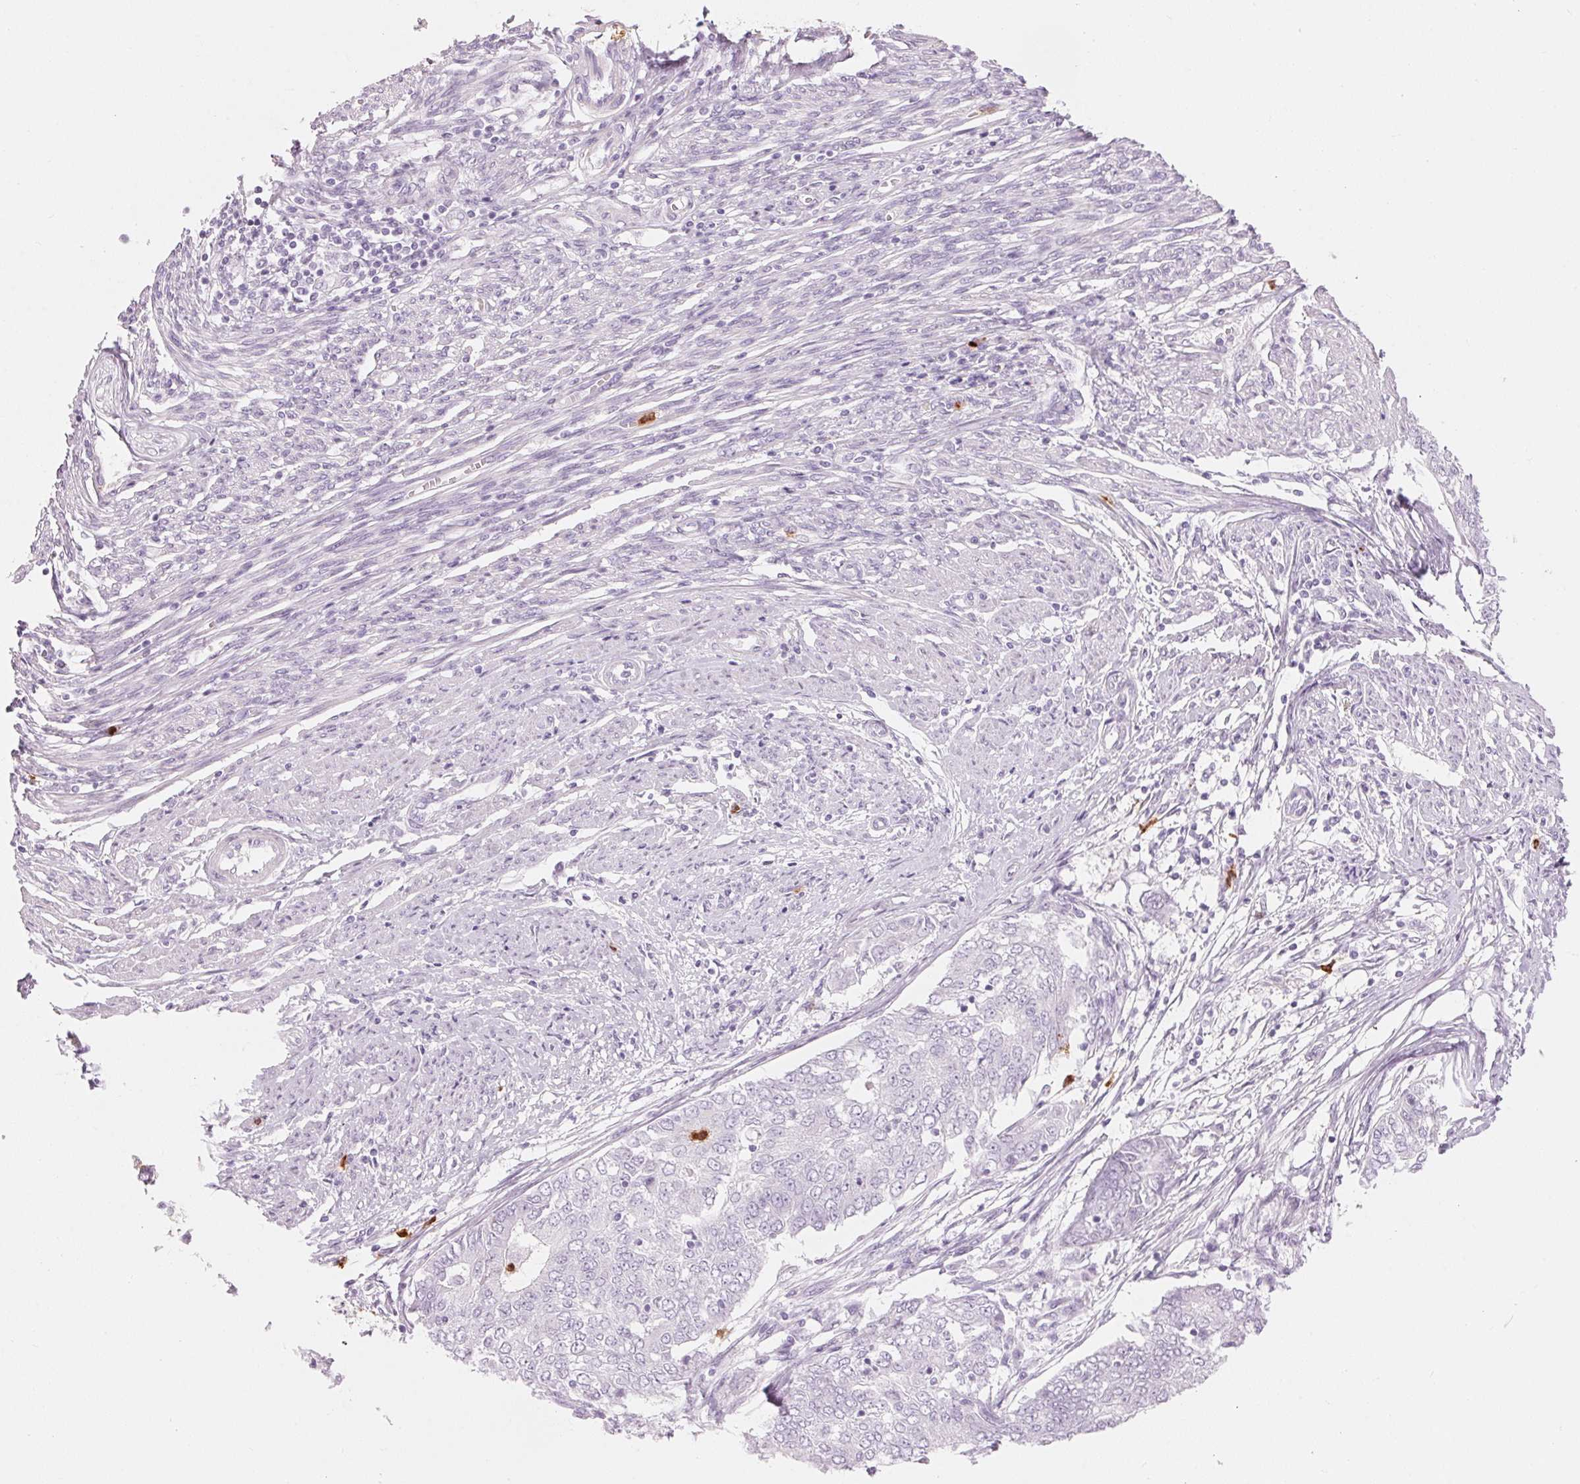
{"staining": {"intensity": "negative", "quantity": "none", "location": "none"}, "tissue": "endometrial cancer", "cell_type": "Tumor cells", "image_type": "cancer", "snomed": [{"axis": "morphology", "description": "Adenocarcinoma, NOS"}, {"axis": "topography", "description": "Endometrium"}], "caption": "This is an immunohistochemistry histopathology image of human endometrial adenocarcinoma. There is no staining in tumor cells.", "gene": "KLK7", "patient": {"sex": "female", "age": 62}}